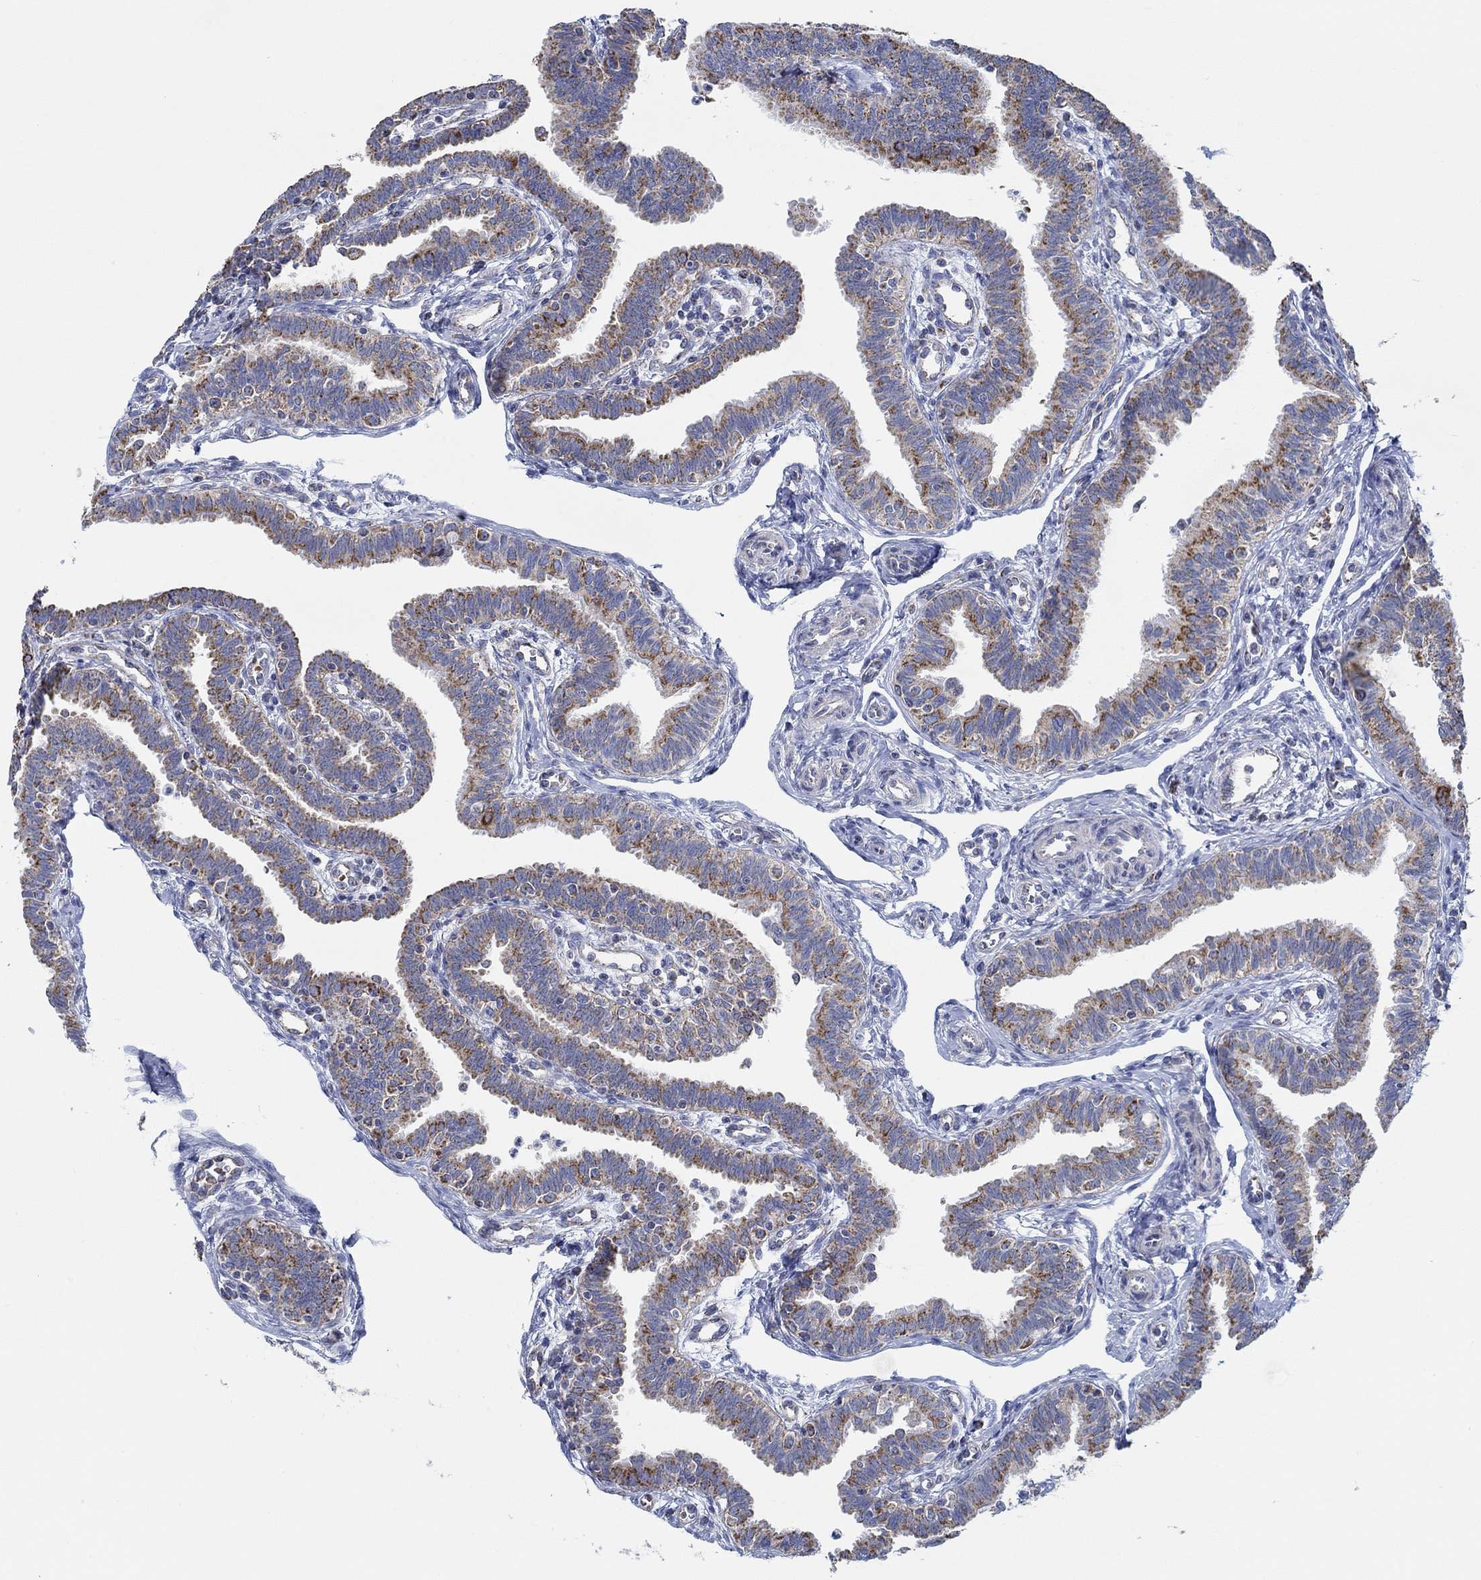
{"staining": {"intensity": "strong", "quantity": "25%-75%", "location": "cytoplasmic/membranous"}, "tissue": "fallopian tube", "cell_type": "Glandular cells", "image_type": "normal", "snomed": [{"axis": "morphology", "description": "Normal tissue, NOS"}, {"axis": "topography", "description": "Fallopian tube"}], "caption": "This image exhibits IHC staining of benign human fallopian tube, with high strong cytoplasmic/membranous positivity in approximately 25%-75% of glandular cells.", "gene": "GLOD5", "patient": {"sex": "female", "age": 36}}